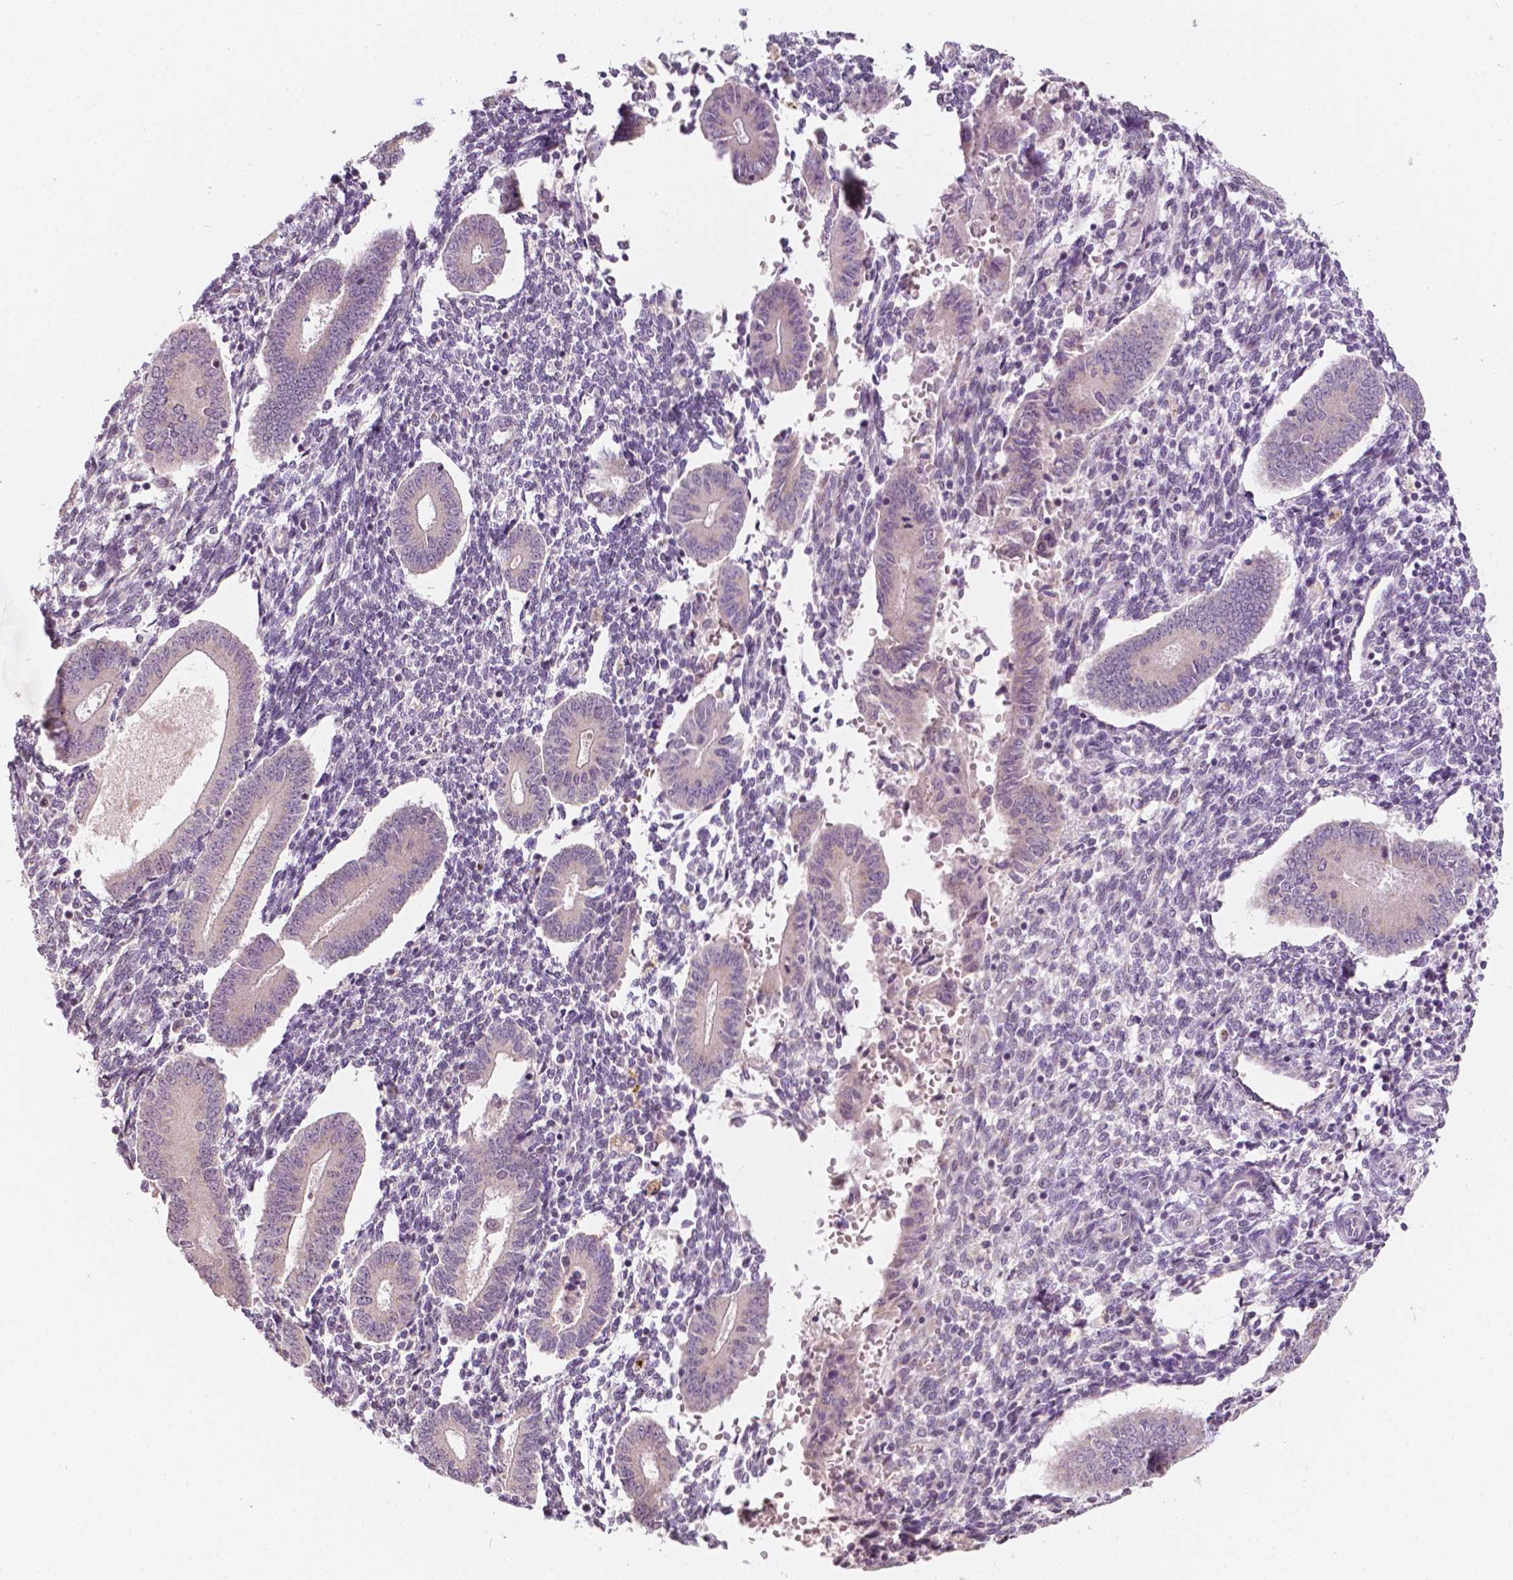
{"staining": {"intensity": "negative", "quantity": "none", "location": "none"}, "tissue": "endometrium", "cell_type": "Cells in endometrial stroma", "image_type": "normal", "snomed": [{"axis": "morphology", "description": "Normal tissue, NOS"}, {"axis": "topography", "description": "Endometrium"}], "caption": "DAB immunohistochemical staining of benign endometrium reveals no significant positivity in cells in endometrial stroma. (DAB (3,3'-diaminobenzidine) immunohistochemistry, high magnification).", "gene": "NOS1AP", "patient": {"sex": "female", "age": 40}}